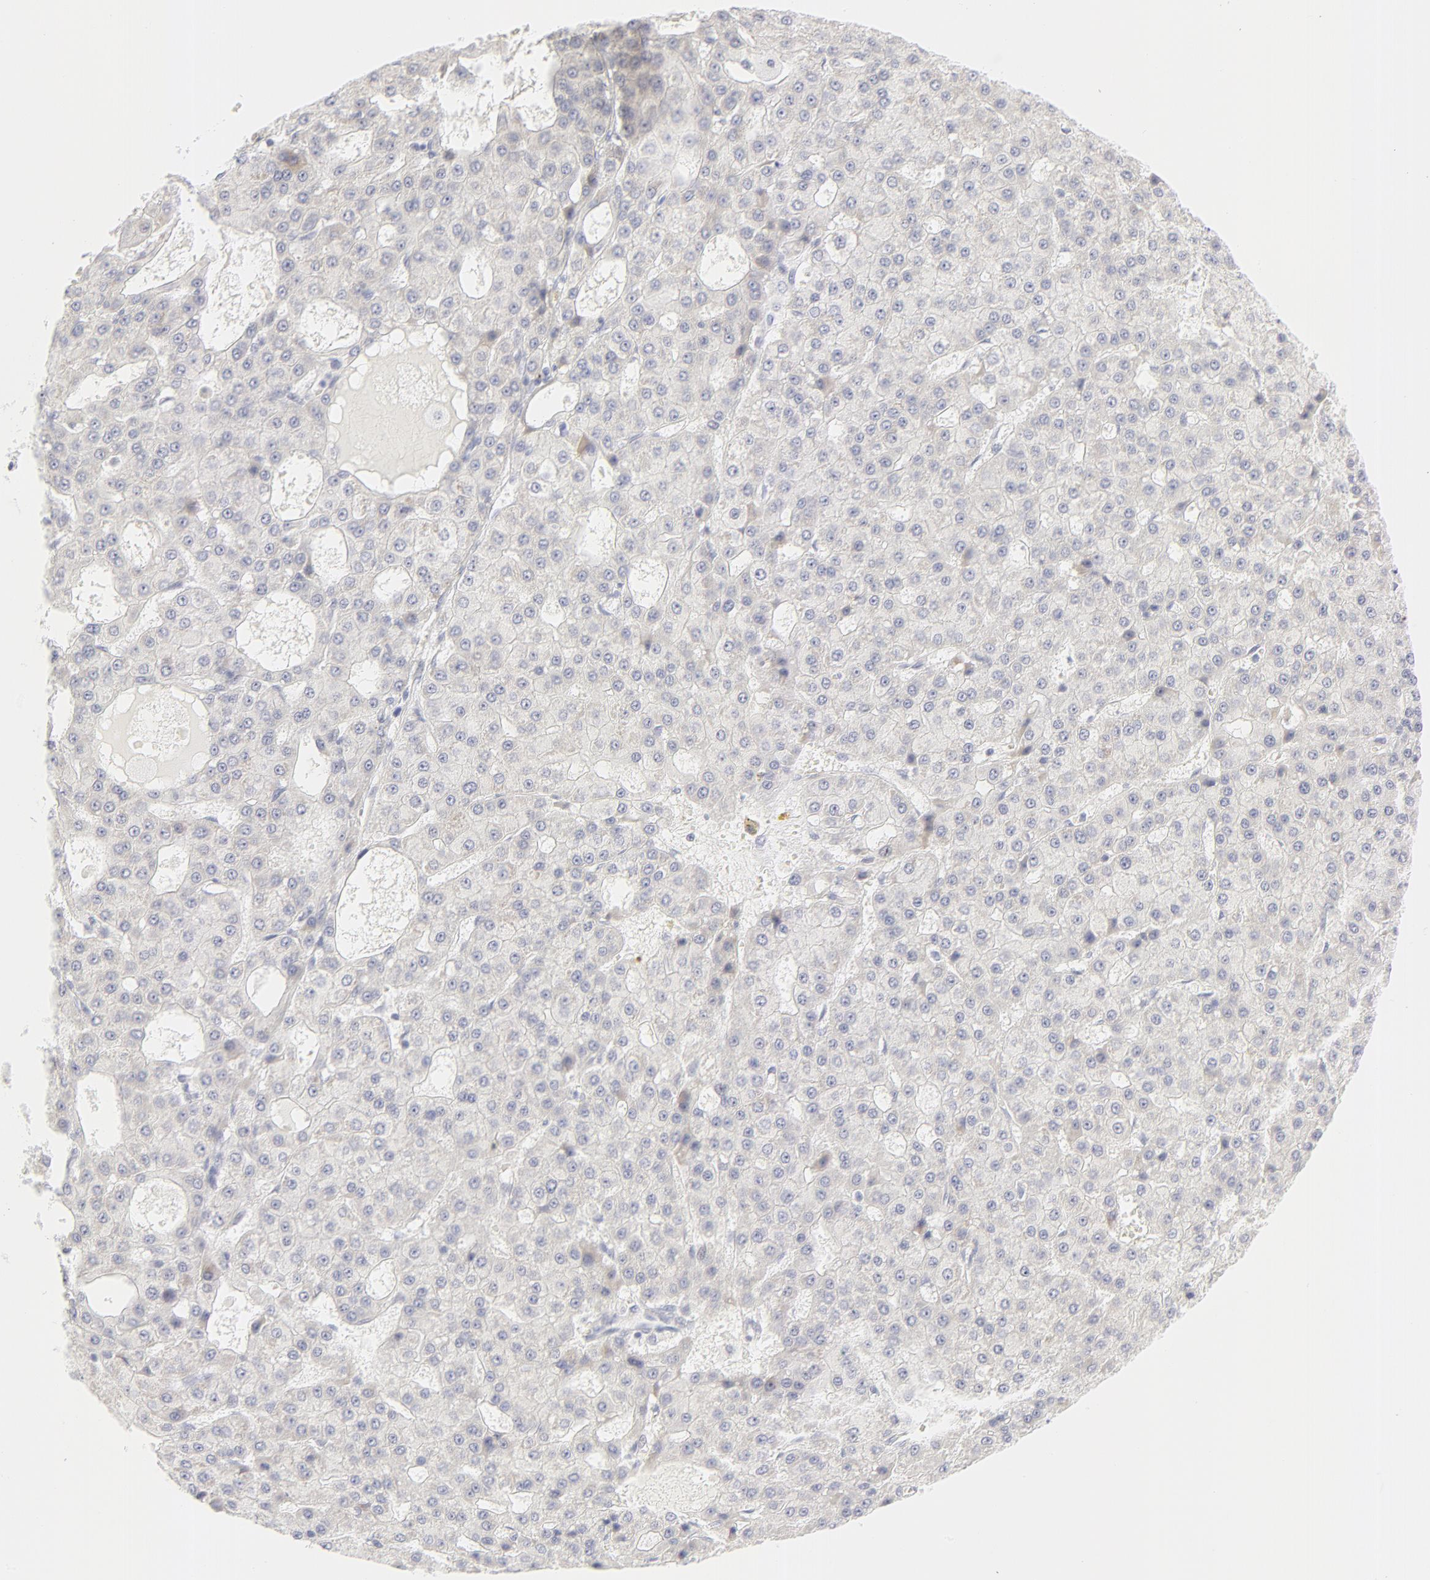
{"staining": {"intensity": "negative", "quantity": "none", "location": "none"}, "tissue": "liver cancer", "cell_type": "Tumor cells", "image_type": "cancer", "snomed": [{"axis": "morphology", "description": "Carcinoma, Hepatocellular, NOS"}, {"axis": "topography", "description": "Liver"}], "caption": "Immunohistochemistry histopathology image of neoplastic tissue: liver cancer stained with DAB (3,3'-diaminobenzidine) shows no significant protein staining in tumor cells.", "gene": "NPNT", "patient": {"sex": "male", "age": 47}}